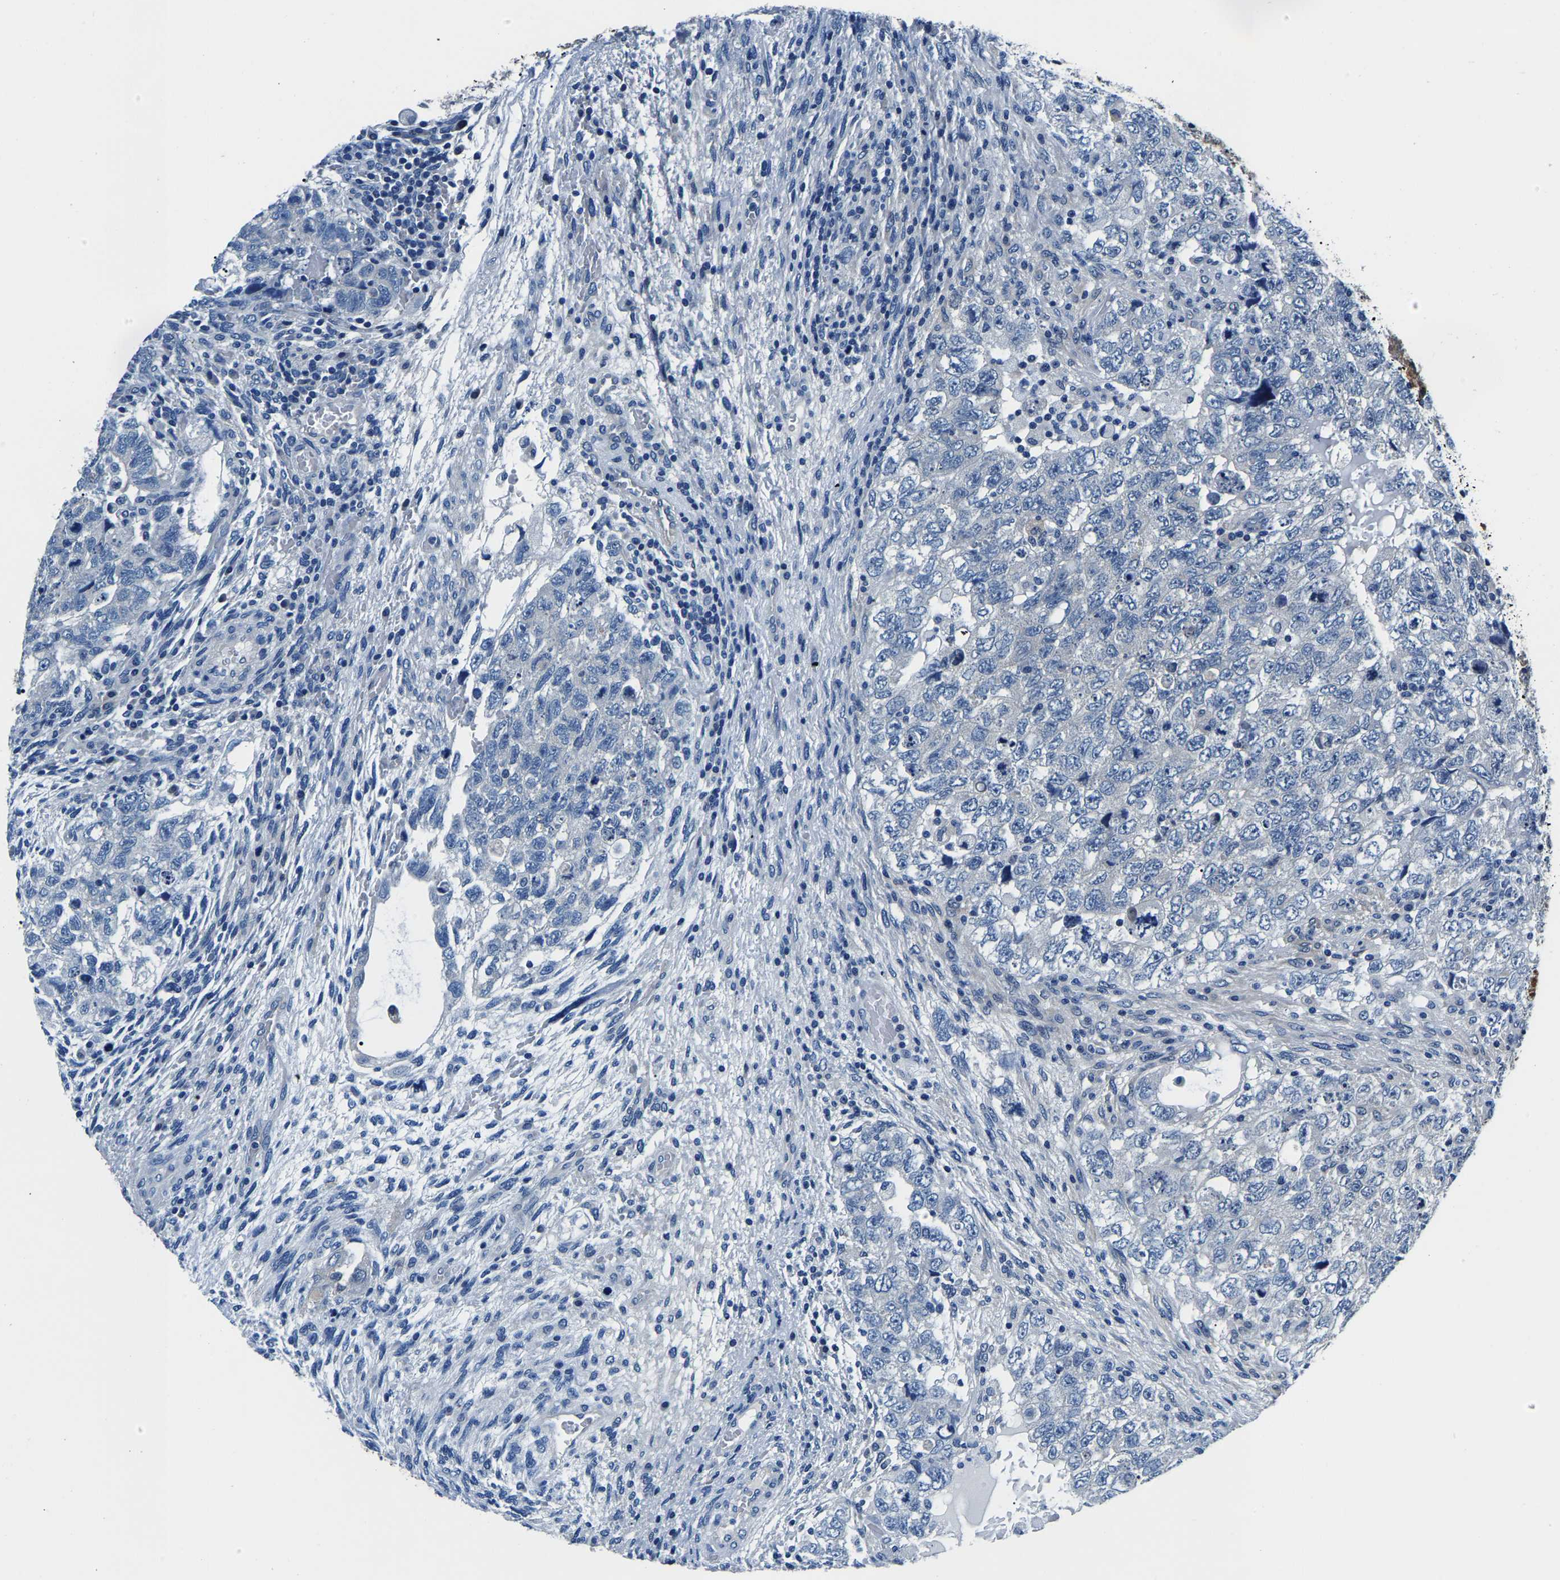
{"staining": {"intensity": "negative", "quantity": "none", "location": "none"}, "tissue": "testis cancer", "cell_type": "Tumor cells", "image_type": "cancer", "snomed": [{"axis": "morphology", "description": "Carcinoma, Embryonal, NOS"}, {"axis": "topography", "description": "Testis"}], "caption": "Tumor cells are negative for brown protein staining in testis cancer (embryonal carcinoma). (Stains: DAB immunohistochemistry with hematoxylin counter stain, Microscopy: brightfield microscopy at high magnification).", "gene": "ACO1", "patient": {"sex": "male", "age": 36}}